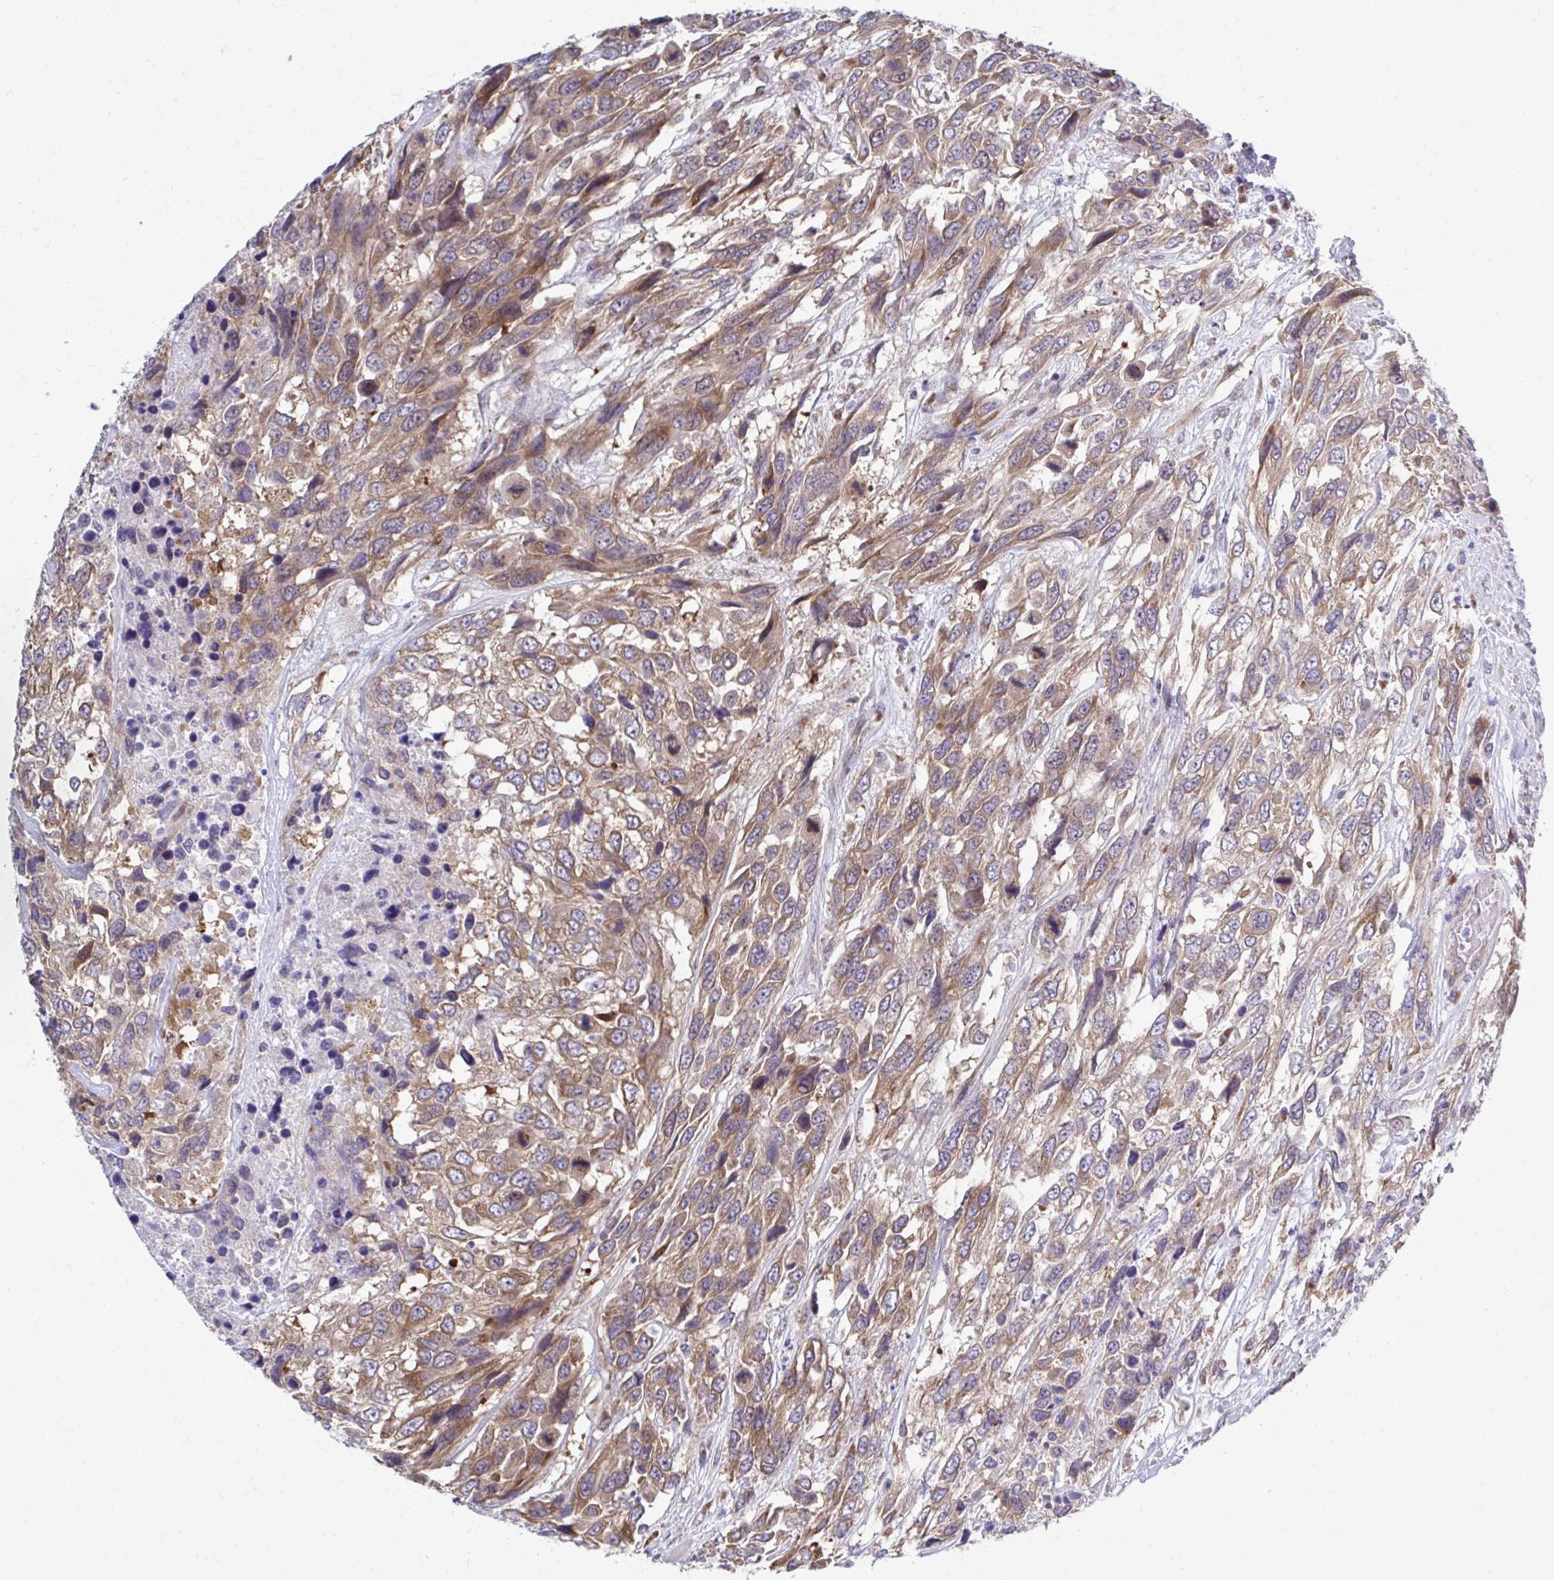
{"staining": {"intensity": "moderate", "quantity": ">75%", "location": "cytoplasmic/membranous"}, "tissue": "urothelial cancer", "cell_type": "Tumor cells", "image_type": "cancer", "snomed": [{"axis": "morphology", "description": "Urothelial carcinoma, High grade"}, {"axis": "topography", "description": "Urinary bladder"}], "caption": "Immunohistochemical staining of urothelial cancer shows moderate cytoplasmic/membranous protein positivity in about >75% of tumor cells.", "gene": "SELENON", "patient": {"sex": "female", "age": 70}}